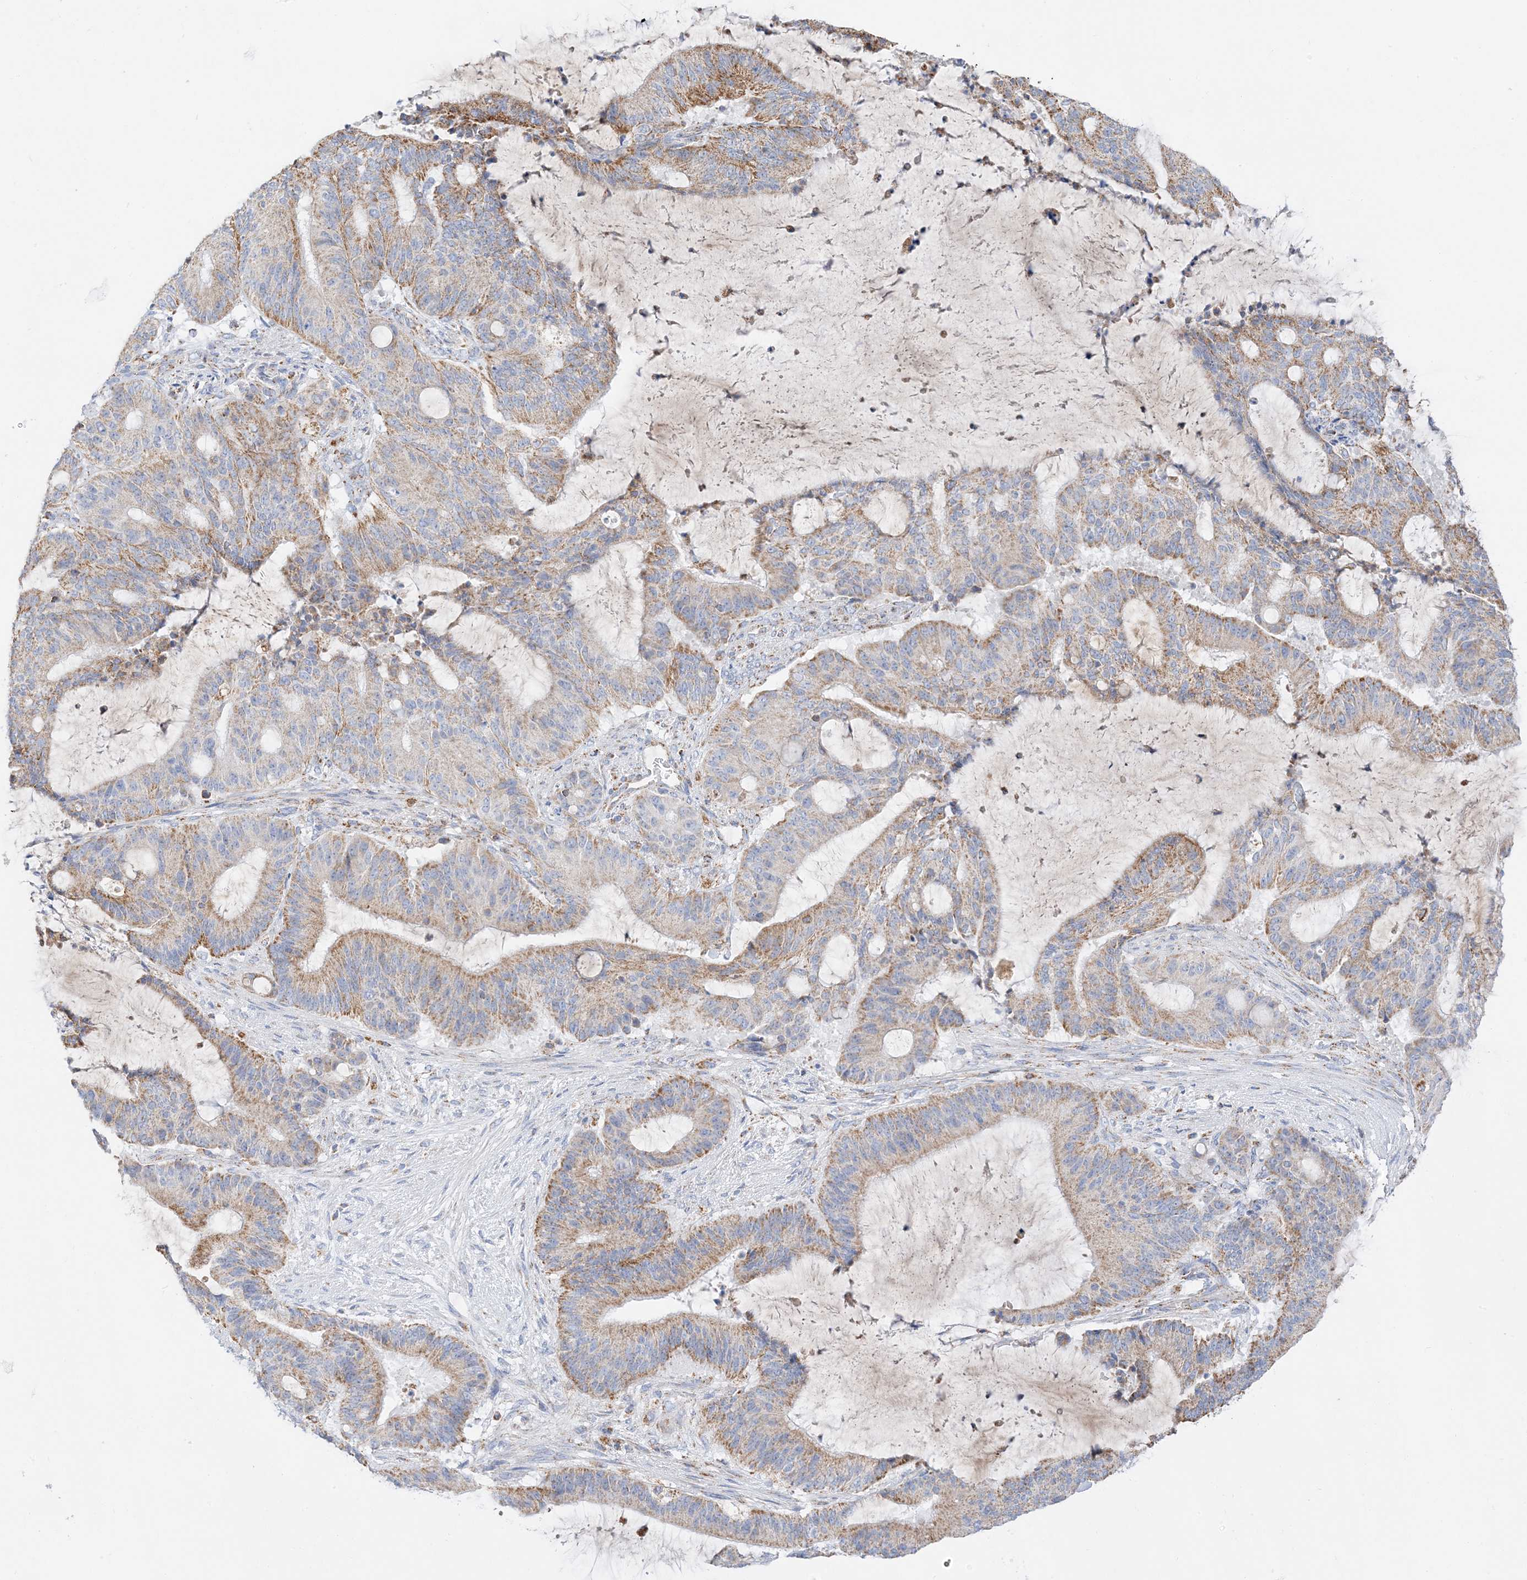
{"staining": {"intensity": "moderate", "quantity": ">75%", "location": "cytoplasmic/membranous"}, "tissue": "liver cancer", "cell_type": "Tumor cells", "image_type": "cancer", "snomed": [{"axis": "morphology", "description": "Normal tissue, NOS"}, {"axis": "morphology", "description": "Cholangiocarcinoma"}, {"axis": "topography", "description": "Liver"}, {"axis": "topography", "description": "Peripheral nerve tissue"}], "caption": "Human liver cancer stained with a protein marker demonstrates moderate staining in tumor cells.", "gene": "CAPN13", "patient": {"sex": "female", "age": 73}}